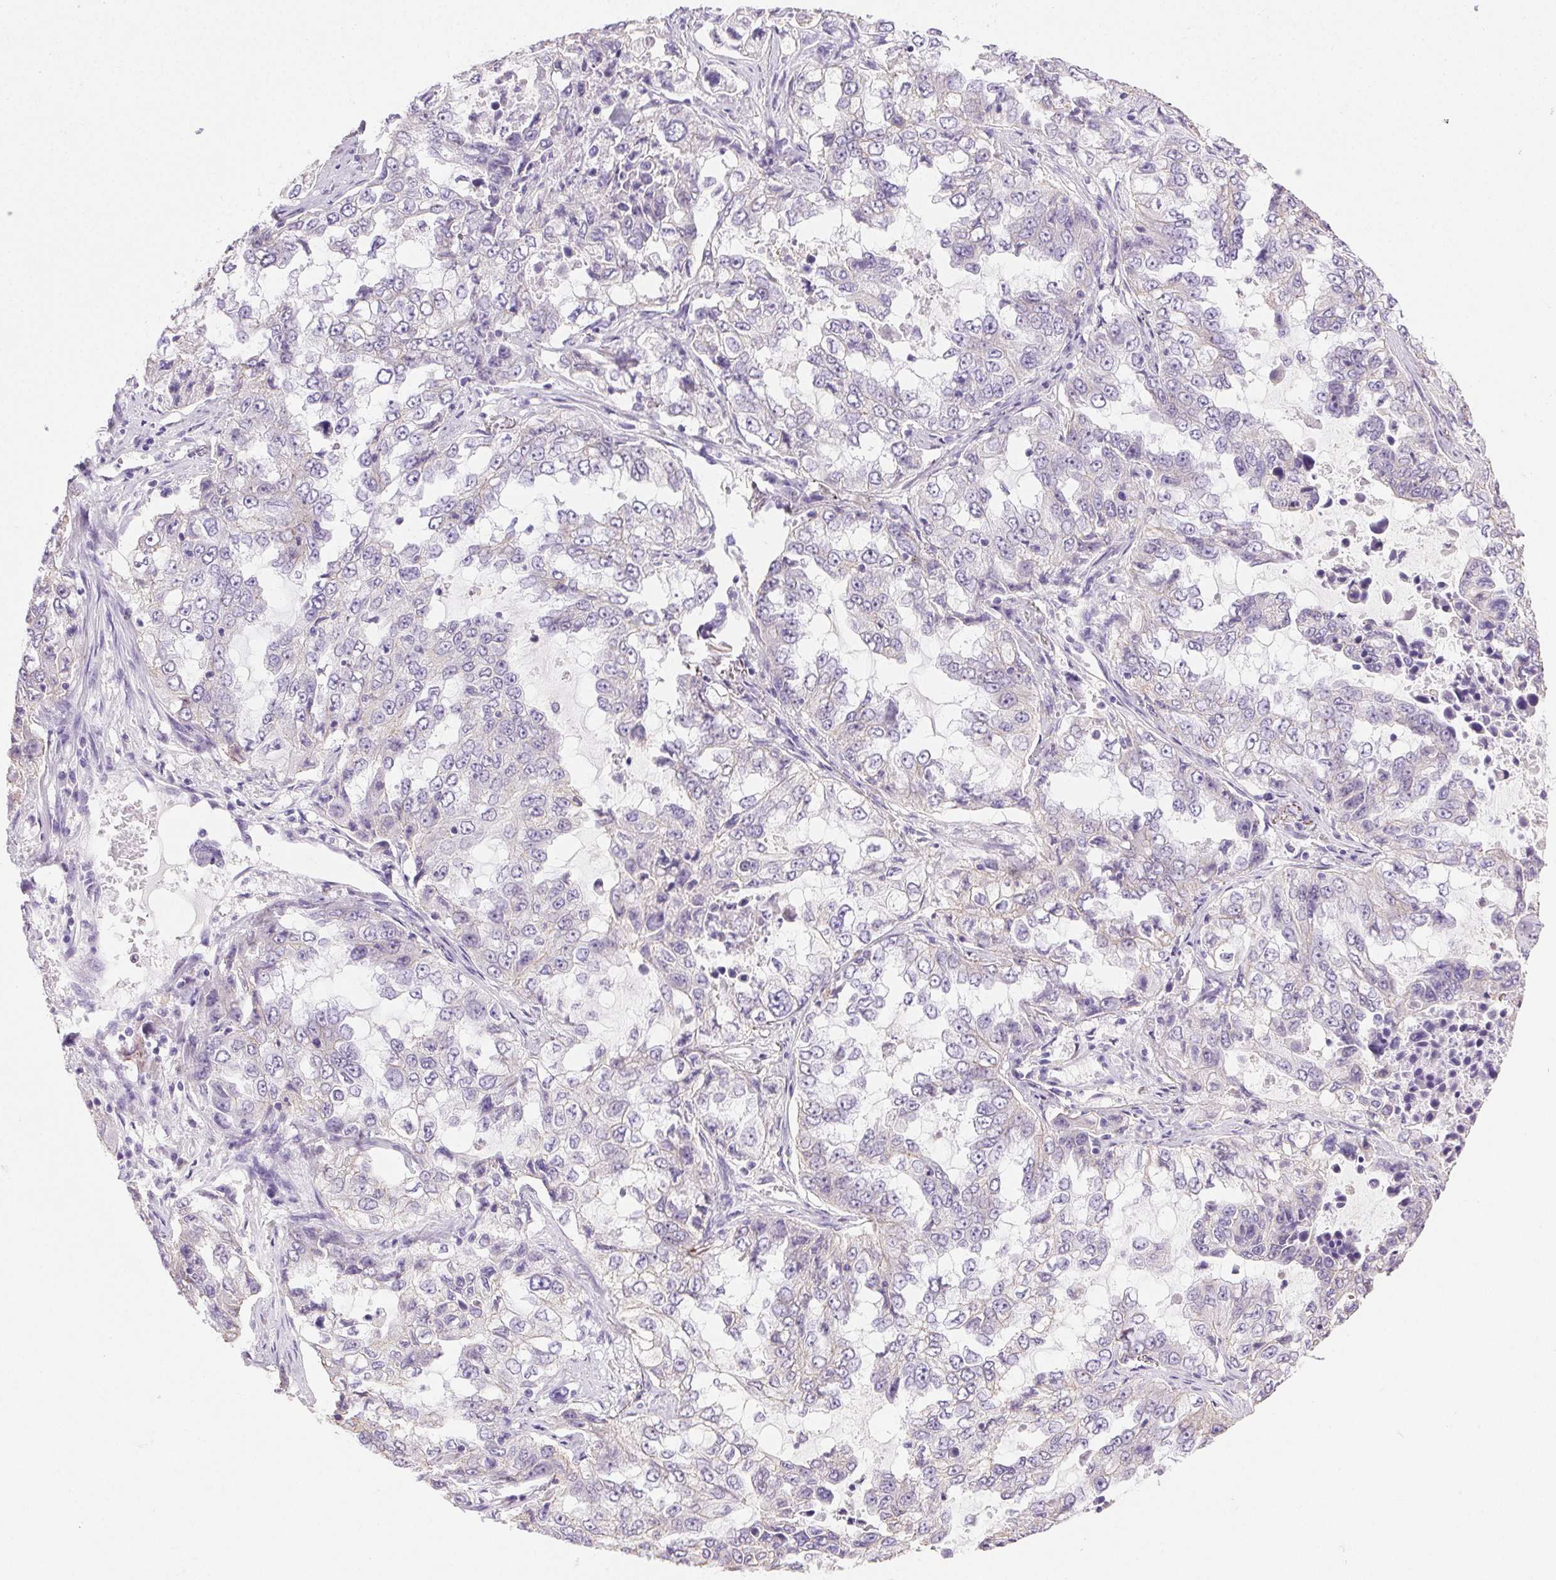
{"staining": {"intensity": "negative", "quantity": "none", "location": "none"}, "tissue": "lung cancer", "cell_type": "Tumor cells", "image_type": "cancer", "snomed": [{"axis": "morphology", "description": "Adenocarcinoma, NOS"}, {"axis": "topography", "description": "Lung"}], "caption": "This histopathology image is of adenocarcinoma (lung) stained with immunohistochemistry to label a protein in brown with the nuclei are counter-stained blue. There is no expression in tumor cells.", "gene": "CLDN10", "patient": {"sex": "female", "age": 61}}